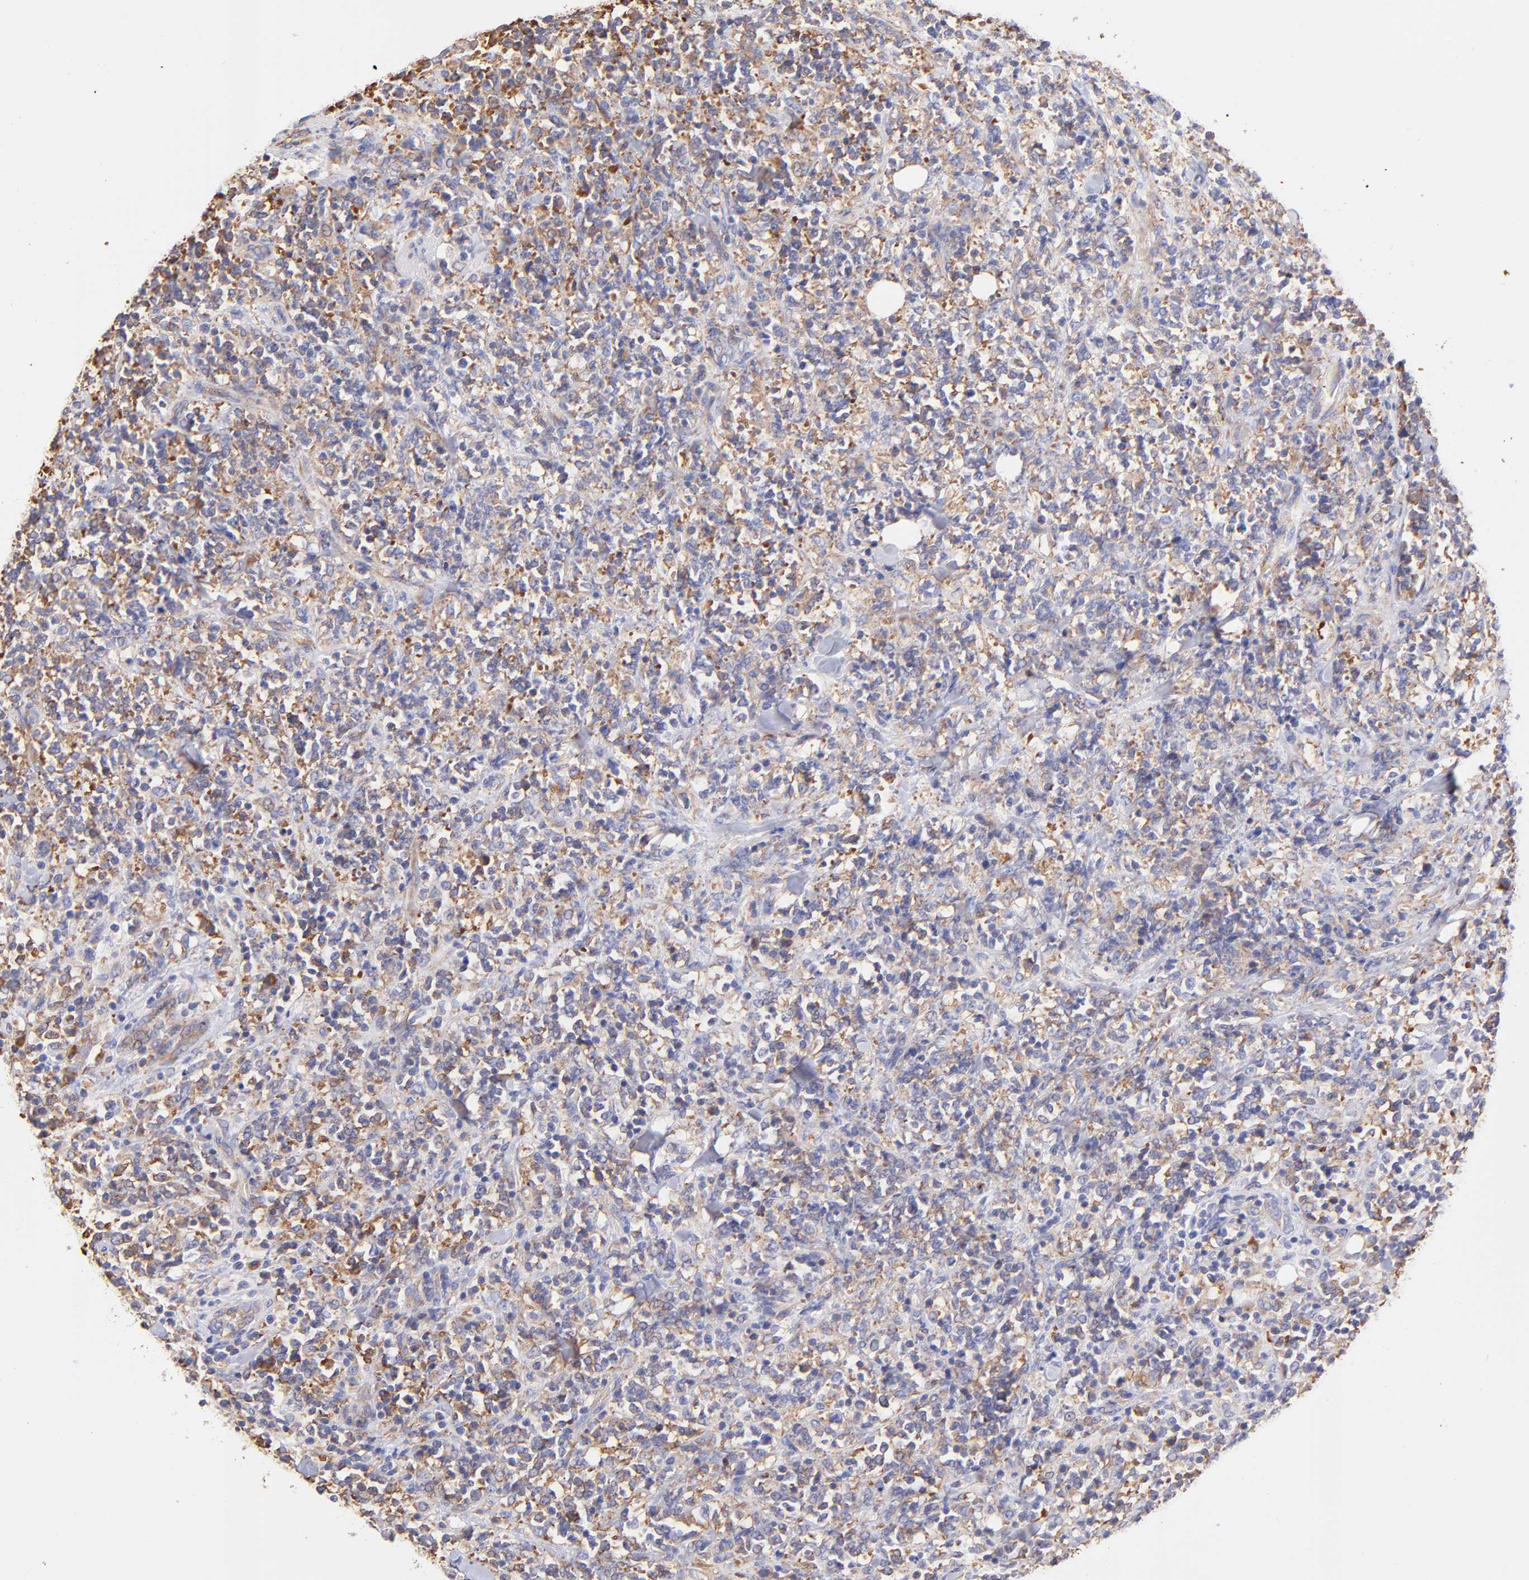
{"staining": {"intensity": "moderate", "quantity": "25%-75%", "location": "cytoplasmic/membranous"}, "tissue": "lymphoma", "cell_type": "Tumor cells", "image_type": "cancer", "snomed": [{"axis": "morphology", "description": "Malignant lymphoma, non-Hodgkin's type, High grade"}, {"axis": "topography", "description": "Soft tissue"}], "caption": "There is medium levels of moderate cytoplasmic/membranous positivity in tumor cells of malignant lymphoma, non-Hodgkin's type (high-grade), as demonstrated by immunohistochemical staining (brown color).", "gene": "RPL30", "patient": {"sex": "male", "age": 18}}